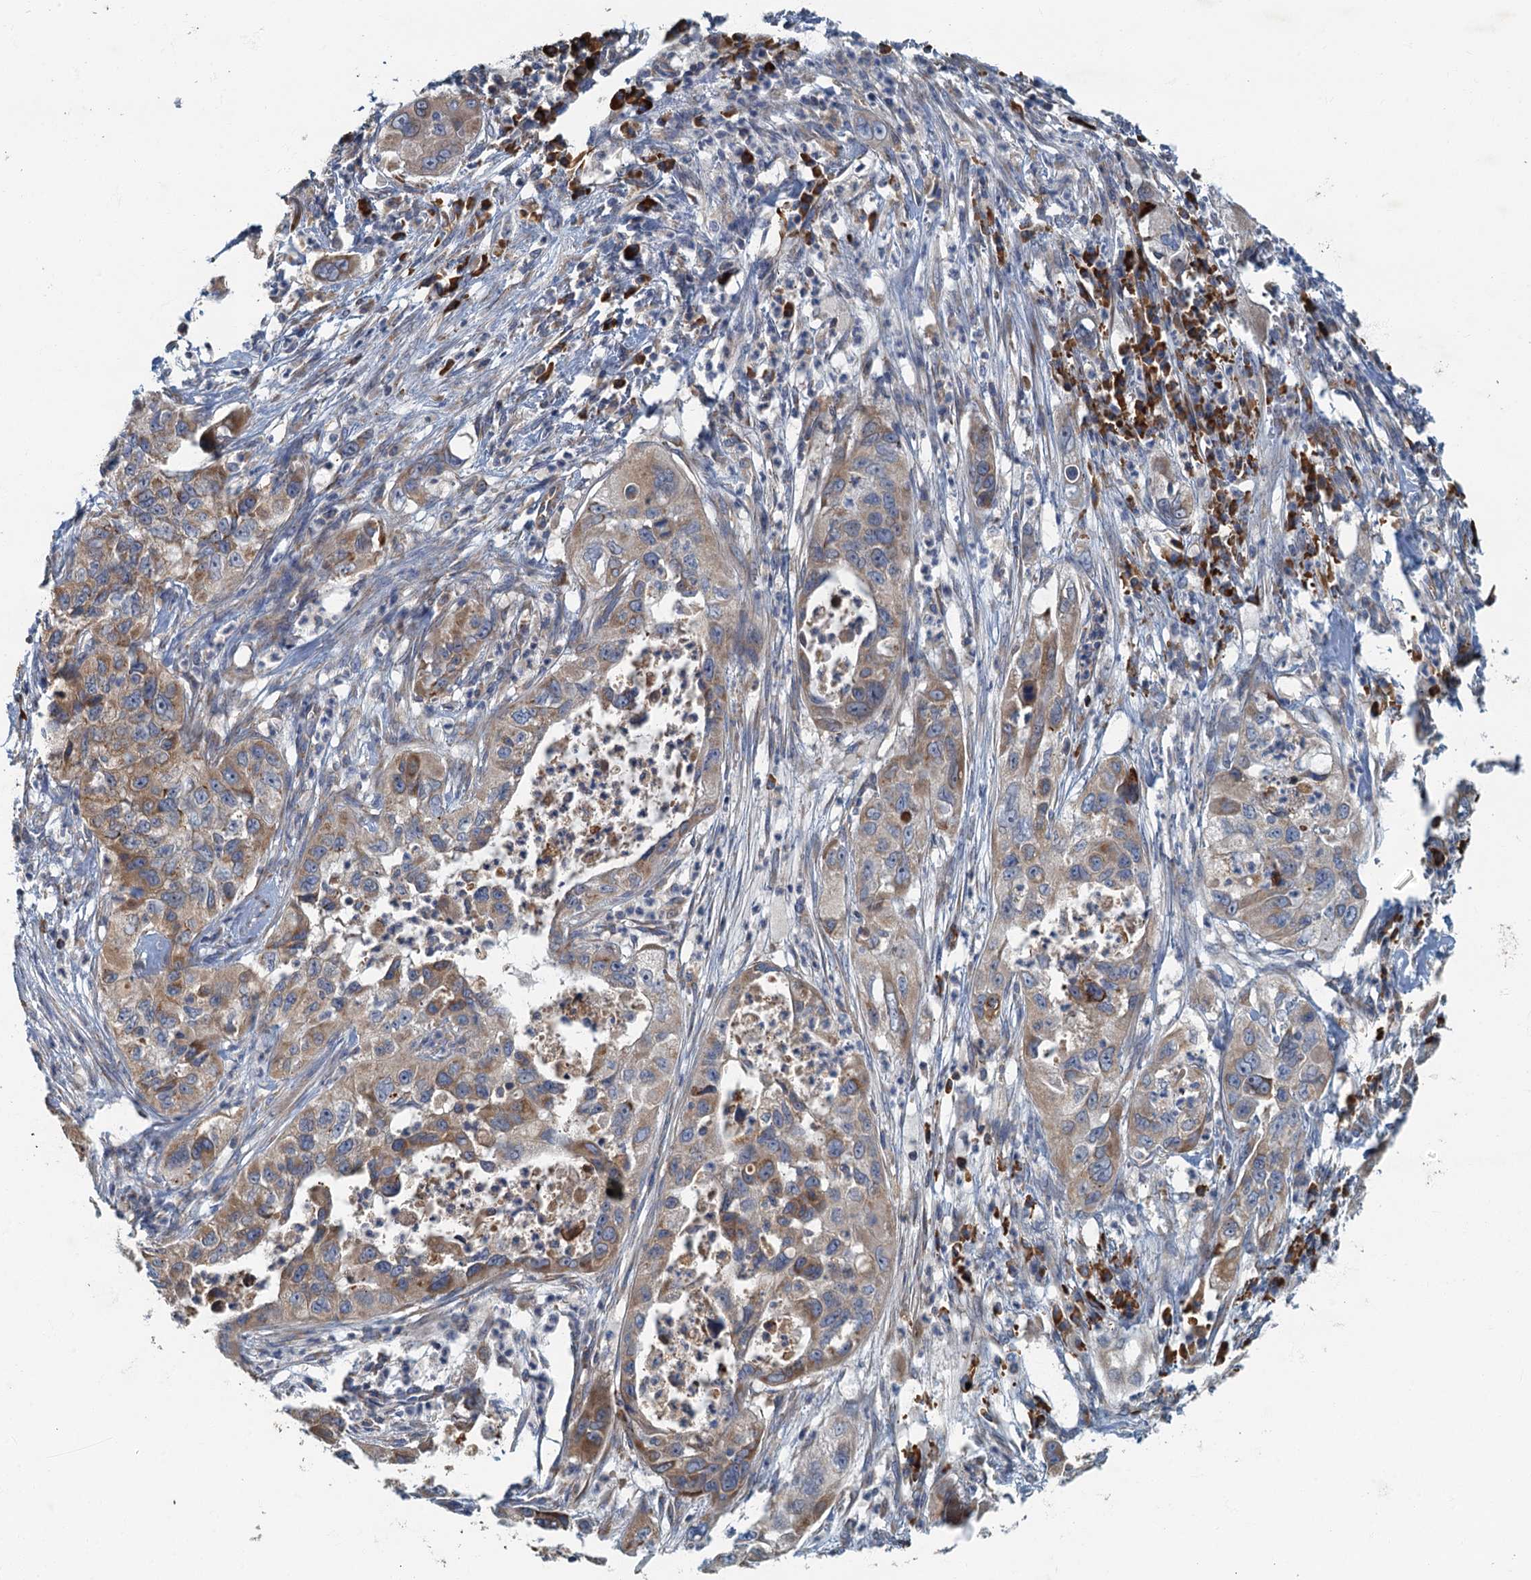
{"staining": {"intensity": "moderate", "quantity": ">75%", "location": "cytoplasmic/membranous"}, "tissue": "pancreatic cancer", "cell_type": "Tumor cells", "image_type": "cancer", "snomed": [{"axis": "morphology", "description": "Adenocarcinoma, NOS"}, {"axis": "topography", "description": "Pancreas"}], "caption": "Tumor cells demonstrate moderate cytoplasmic/membranous positivity in about >75% of cells in adenocarcinoma (pancreatic). (Stains: DAB (3,3'-diaminobenzidine) in brown, nuclei in blue, Microscopy: brightfield microscopy at high magnification).", "gene": "SPDYC", "patient": {"sex": "female", "age": 78}}